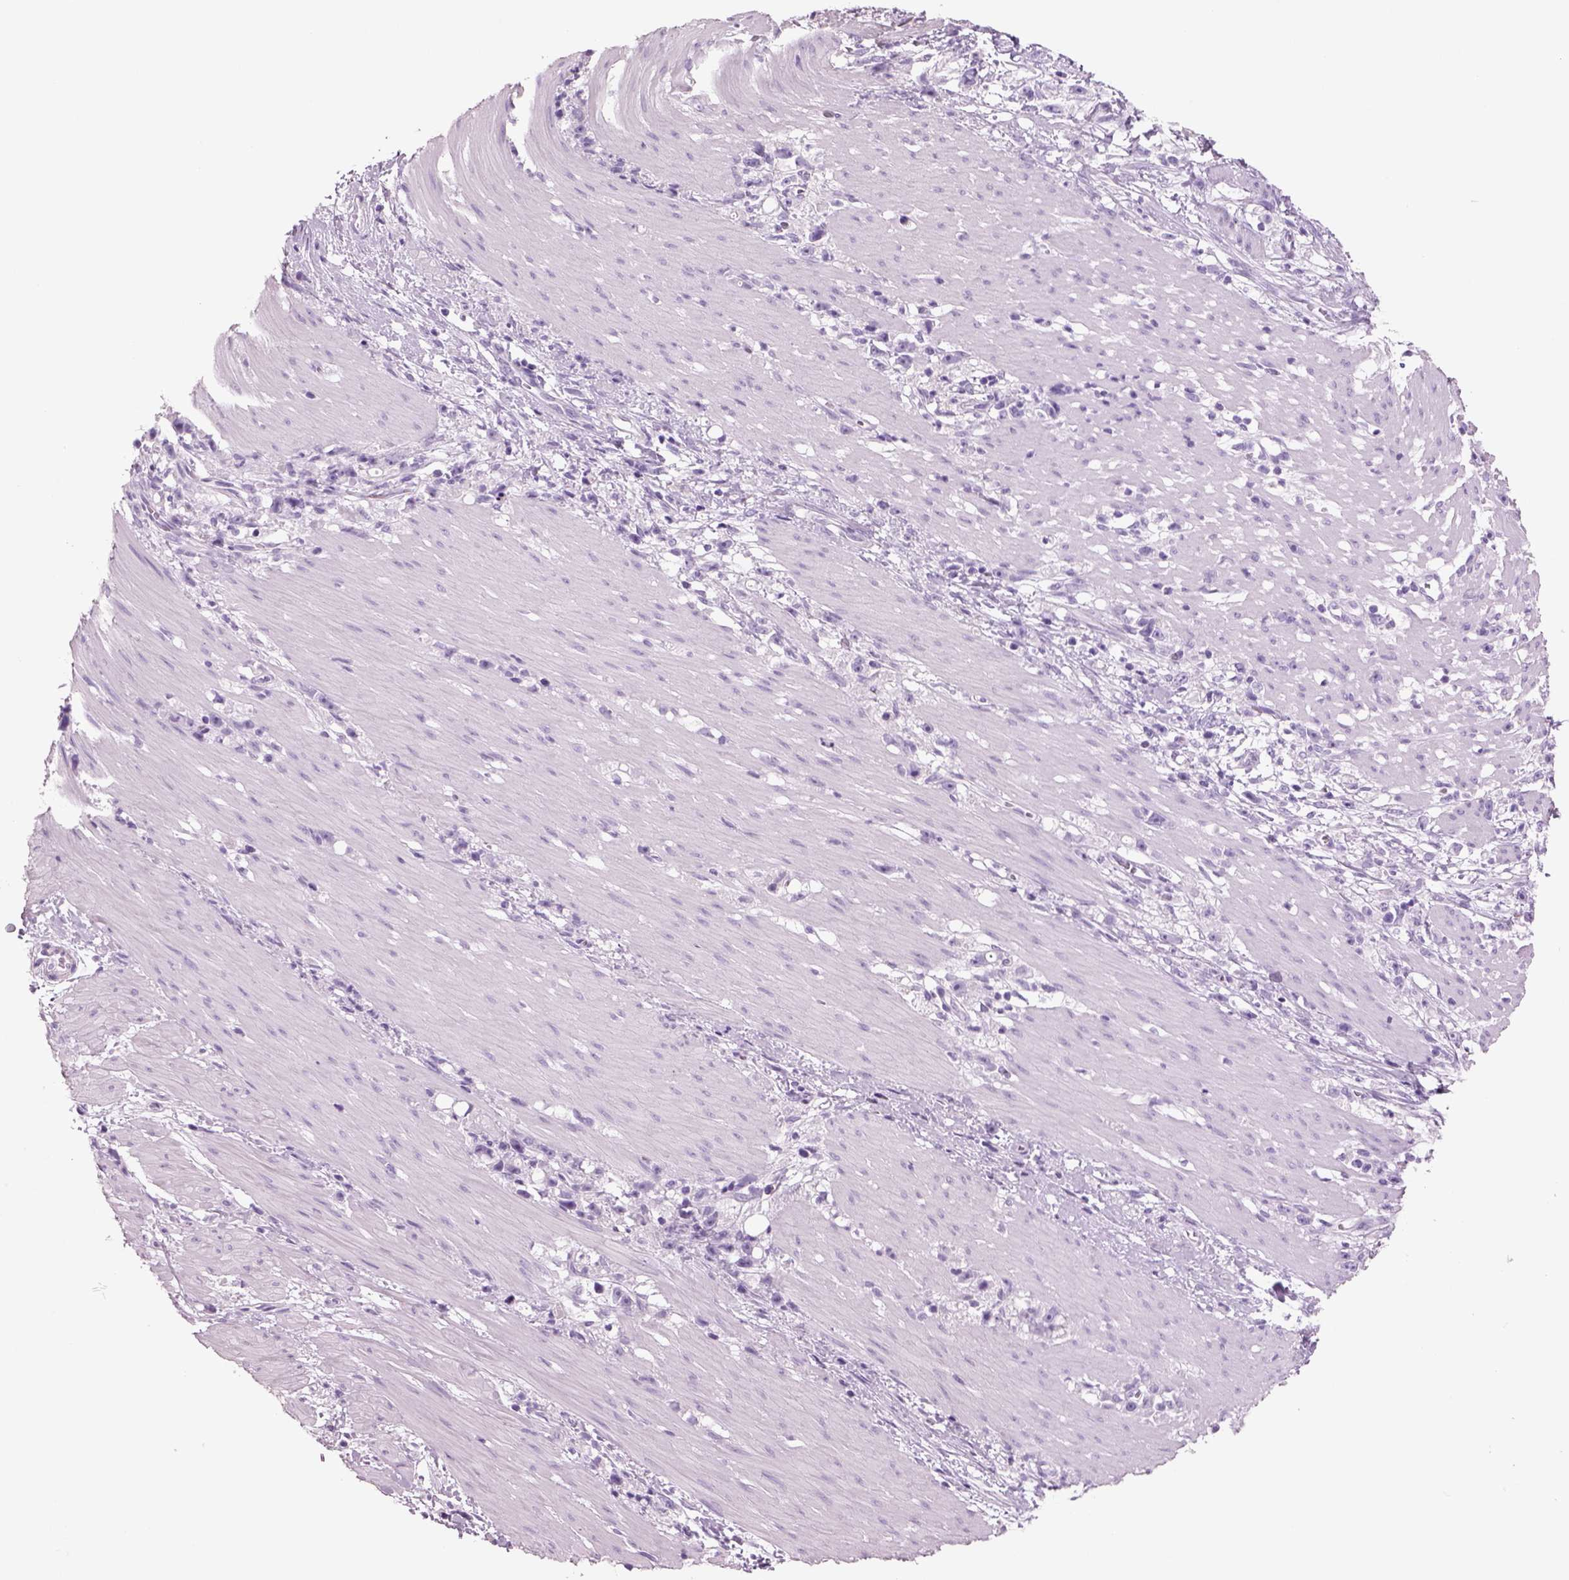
{"staining": {"intensity": "negative", "quantity": "none", "location": "none"}, "tissue": "stomach cancer", "cell_type": "Tumor cells", "image_type": "cancer", "snomed": [{"axis": "morphology", "description": "Adenocarcinoma, NOS"}, {"axis": "topography", "description": "Stomach"}], "caption": "This is an IHC histopathology image of human adenocarcinoma (stomach). There is no staining in tumor cells.", "gene": "RHO", "patient": {"sex": "female", "age": 59}}